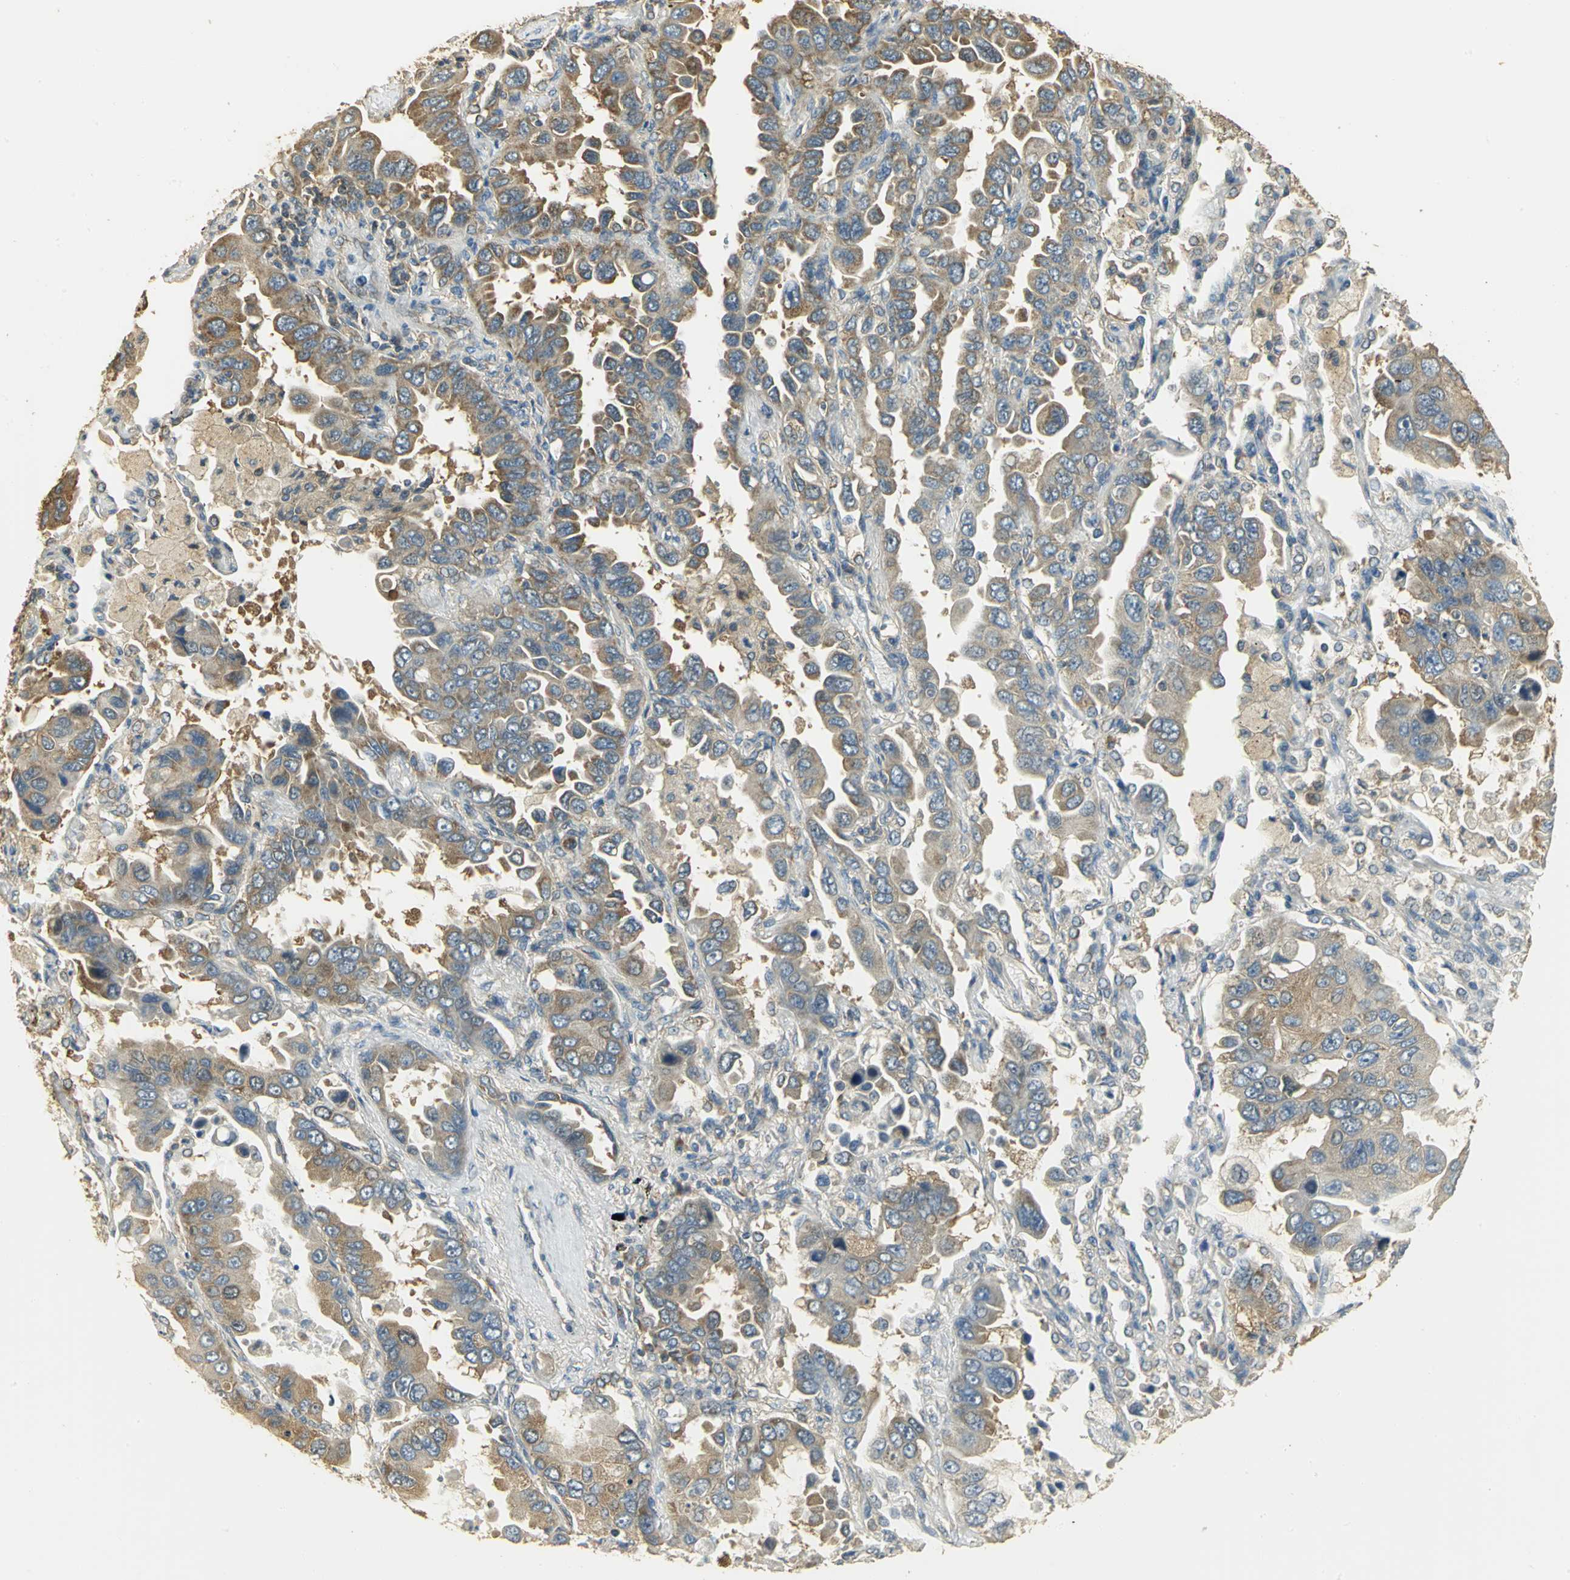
{"staining": {"intensity": "moderate", "quantity": ">75%", "location": "cytoplasmic/membranous"}, "tissue": "lung cancer", "cell_type": "Tumor cells", "image_type": "cancer", "snomed": [{"axis": "morphology", "description": "Adenocarcinoma, NOS"}, {"axis": "topography", "description": "Lung"}], "caption": "A high-resolution micrograph shows IHC staining of lung cancer, which demonstrates moderate cytoplasmic/membranous staining in about >75% of tumor cells. Using DAB (brown) and hematoxylin (blue) stains, captured at high magnification using brightfield microscopy.", "gene": "RARS1", "patient": {"sex": "male", "age": 64}}